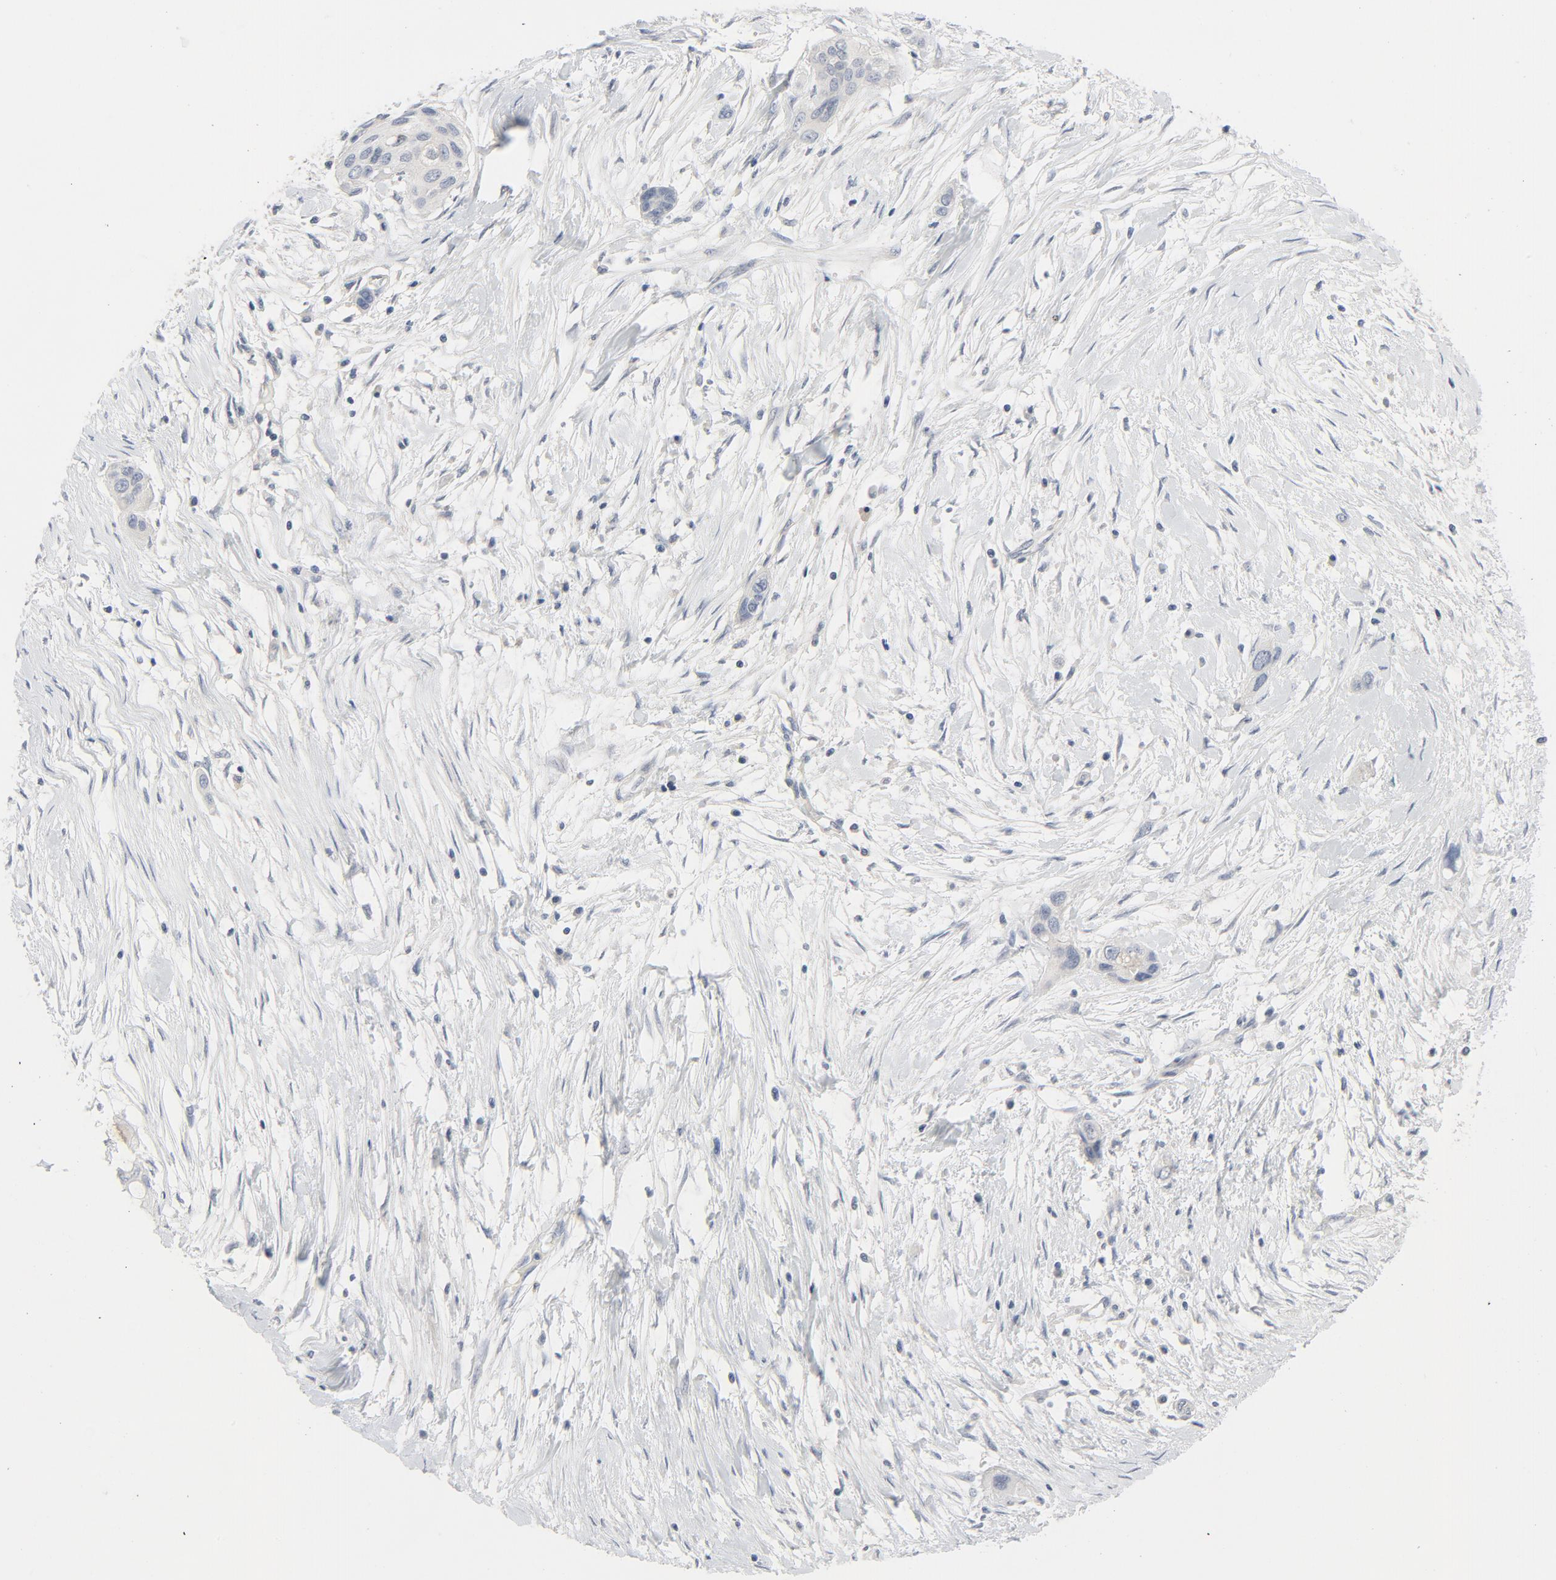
{"staining": {"intensity": "negative", "quantity": "none", "location": "none"}, "tissue": "pancreatic cancer", "cell_type": "Tumor cells", "image_type": "cancer", "snomed": [{"axis": "morphology", "description": "Adenocarcinoma, NOS"}, {"axis": "topography", "description": "Pancreas"}], "caption": "DAB immunohistochemical staining of adenocarcinoma (pancreatic) demonstrates no significant expression in tumor cells.", "gene": "TSG101", "patient": {"sex": "female", "age": 60}}